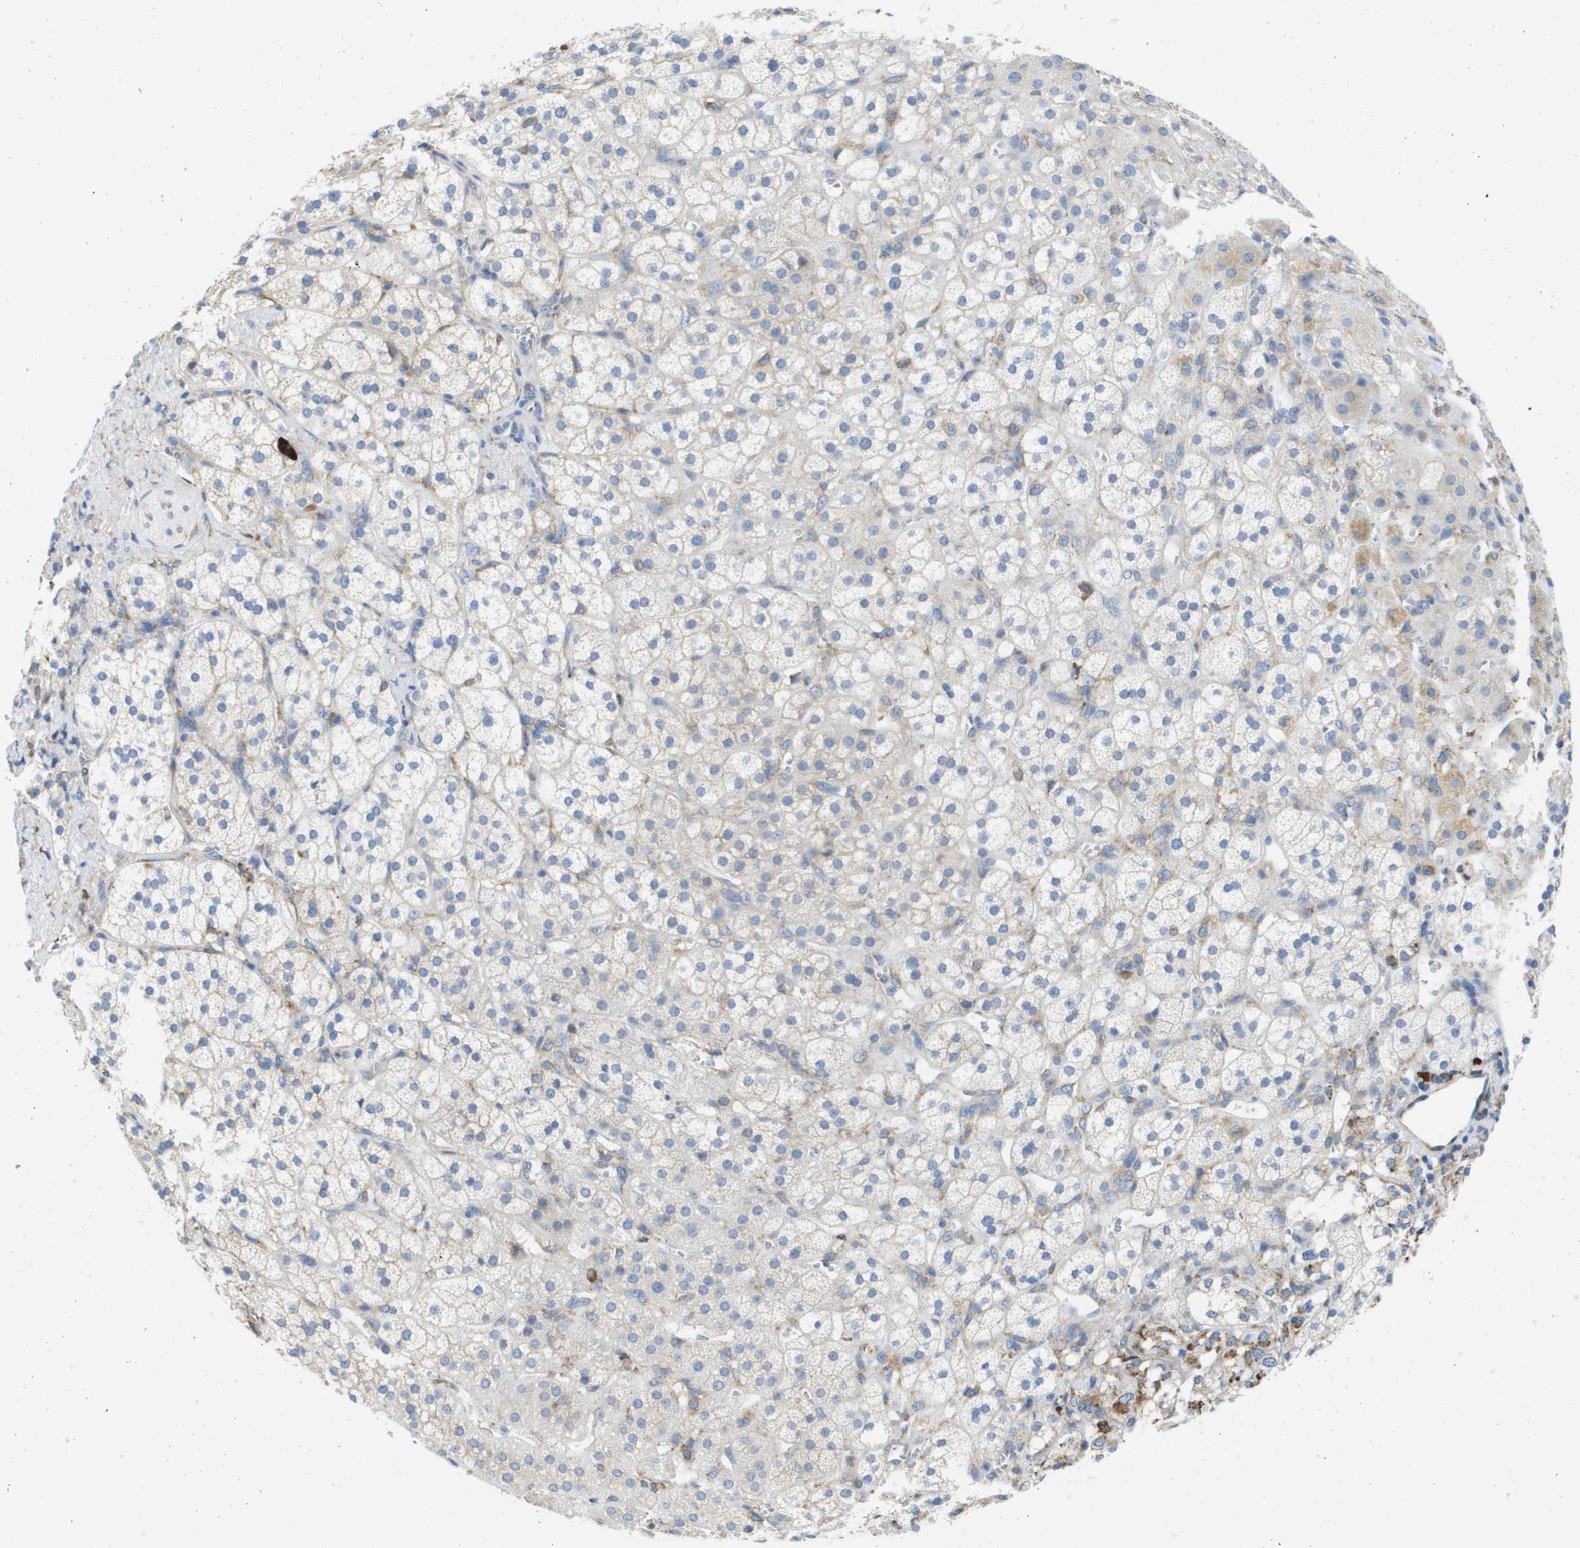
{"staining": {"intensity": "negative", "quantity": "none", "location": "none"}, "tissue": "adrenal gland", "cell_type": "Glandular cells", "image_type": "normal", "snomed": [{"axis": "morphology", "description": "Normal tissue, NOS"}, {"axis": "topography", "description": "Adrenal gland"}], "caption": "Histopathology image shows no significant protein staining in glandular cells of unremarkable adrenal gland.", "gene": "SDR42E1", "patient": {"sex": "male", "age": 56}}